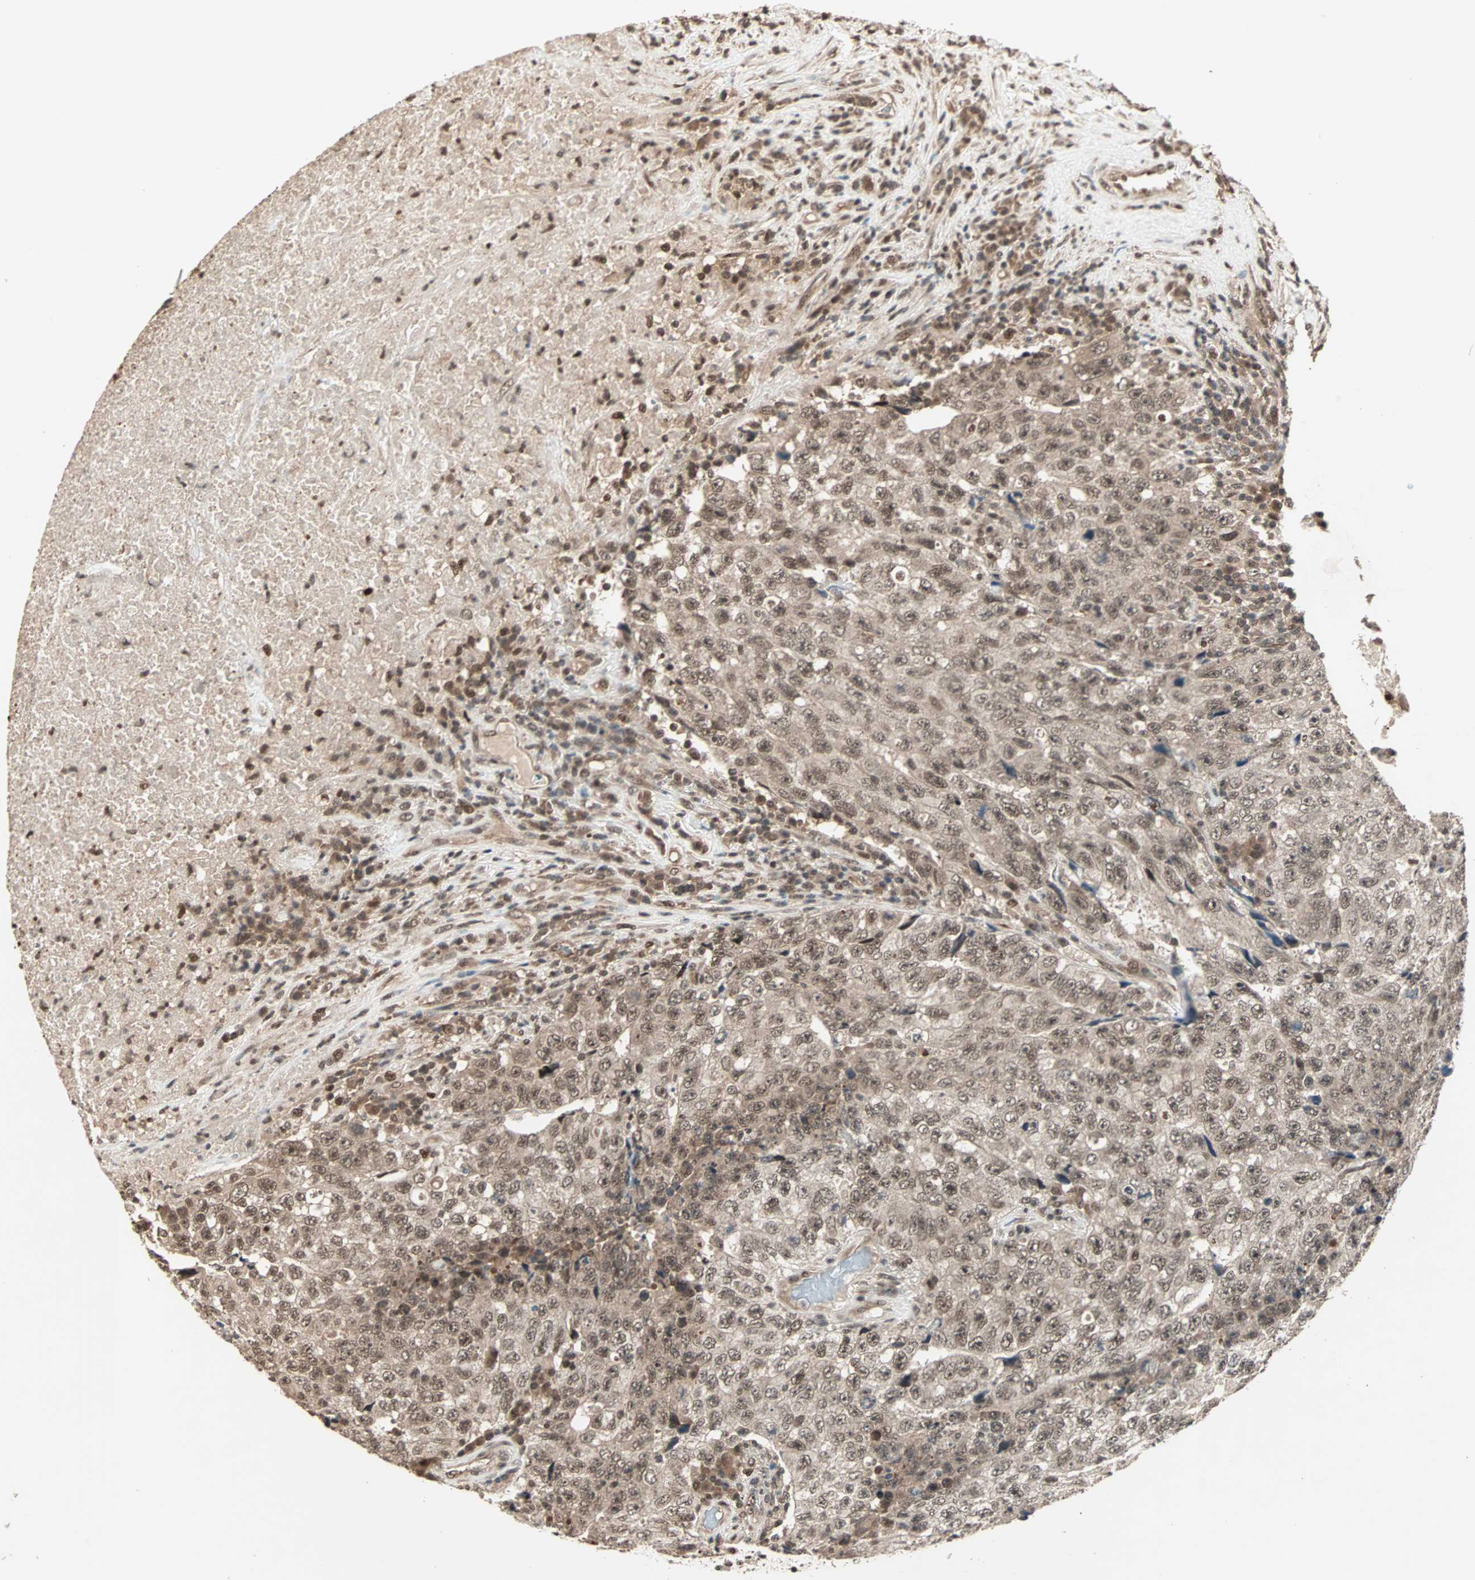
{"staining": {"intensity": "moderate", "quantity": ">75%", "location": "cytoplasmic/membranous,nuclear"}, "tissue": "testis cancer", "cell_type": "Tumor cells", "image_type": "cancer", "snomed": [{"axis": "morphology", "description": "Necrosis, NOS"}, {"axis": "morphology", "description": "Carcinoma, Embryonal, NOS"}, {"axis": "topography", "description": "Testis"}], "caption": "A histopathology image of testis embryonal carcinoma stained for a protein shows moderate cytoplasmic/membranous and nuclear brown staining in tumor cells.", "gene": "ZNF701", "patient": {"sex": "male", "age": 19}}